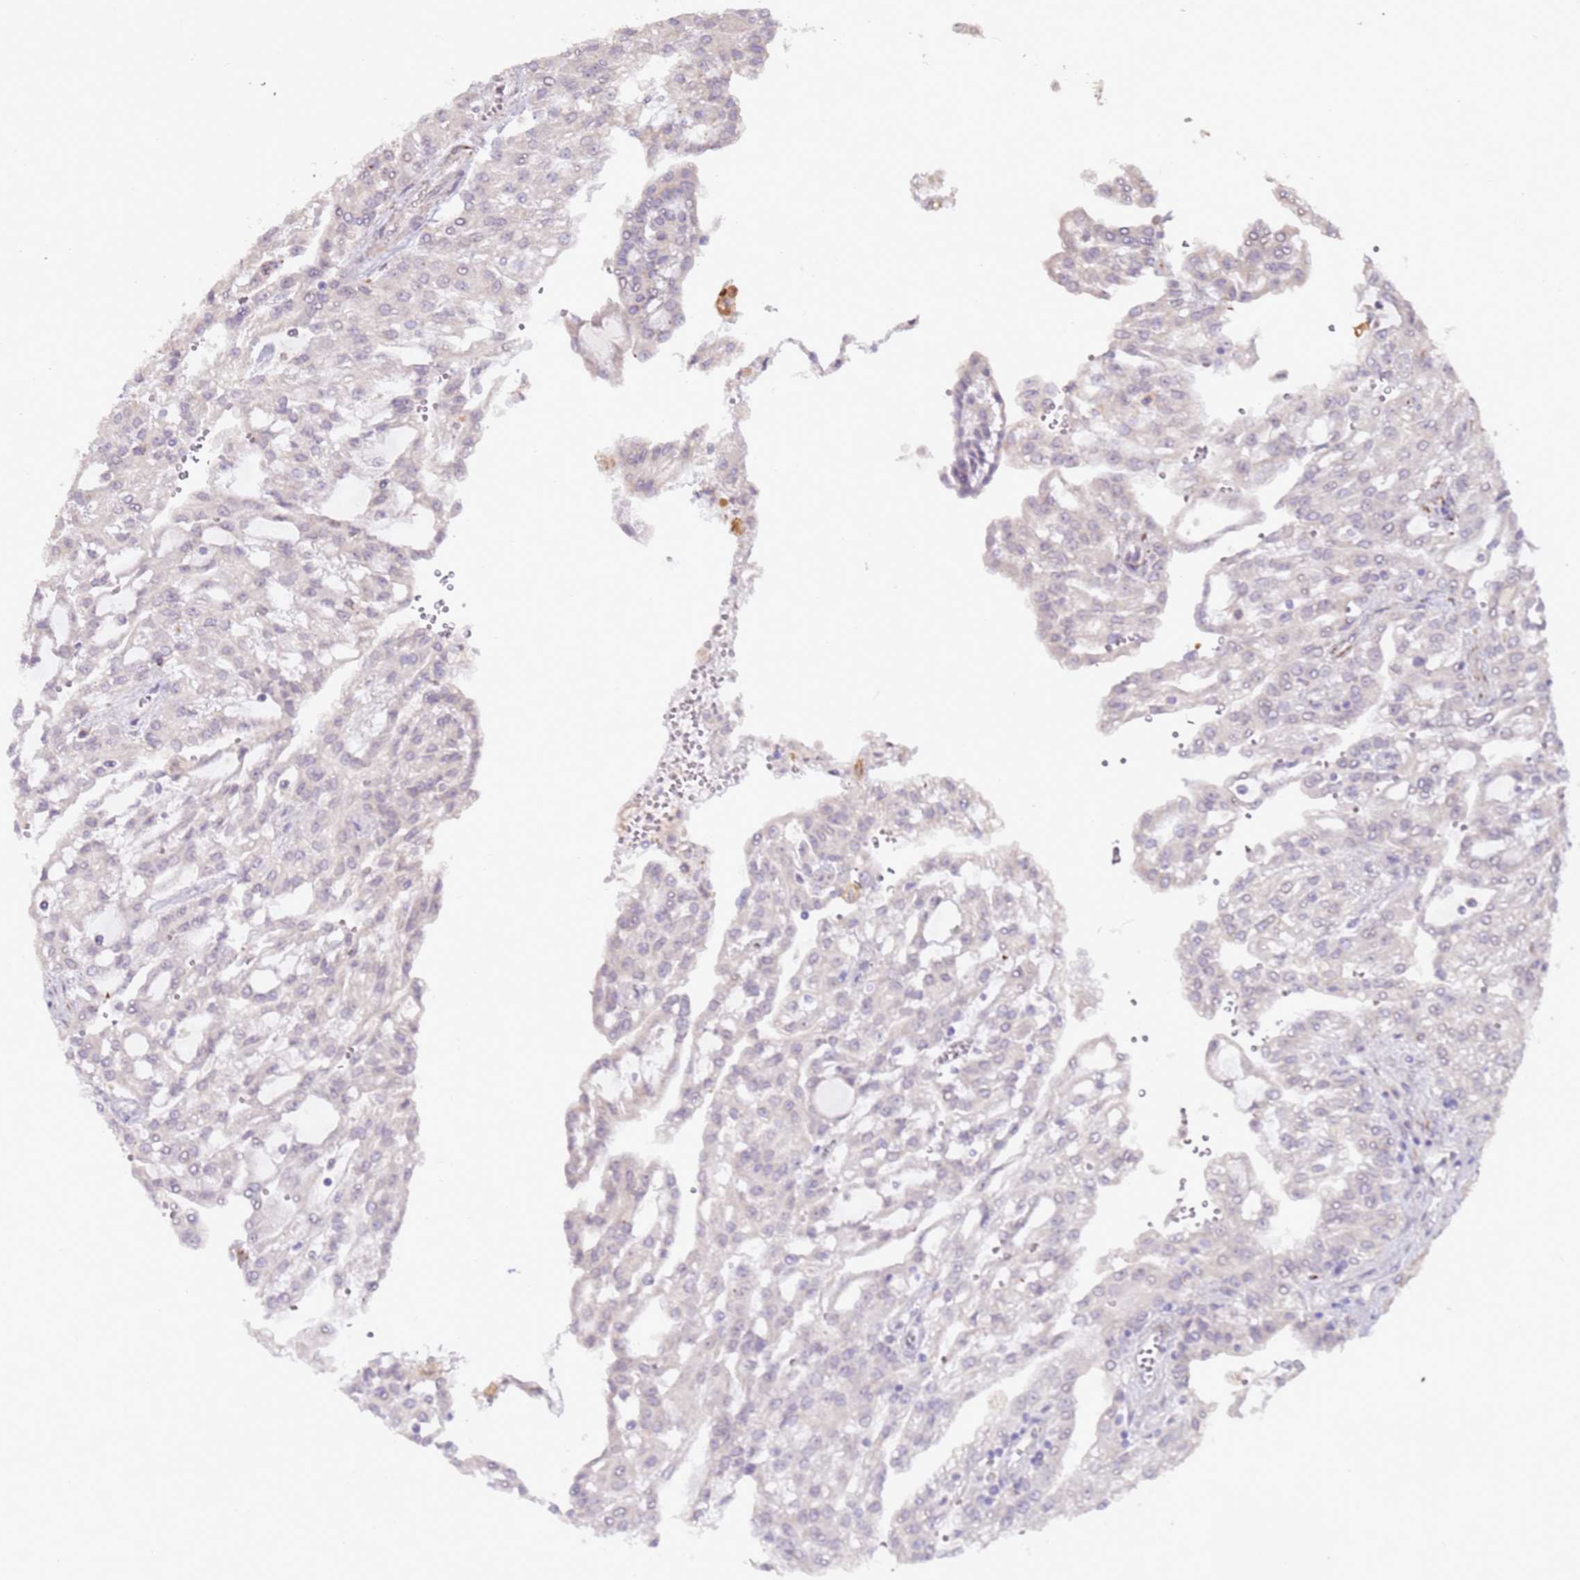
{"staining": {"intensity": "negative", "quantity": "none", "location": "none"}, "tissue": "renal cancer", "cell_type": "Tumor cells", "image_type": "cancer", "snomed": [{"axis": "morphology", "description": "Adenocarcinoma, NOS"}, {"axis": "topography", "description": "Kidney"}], "caption": "This is an IHC photomicrograph of adenocarcinoma (renal). There is no expression in tumor cells.", "gene": "LGI4", "patient": {"sex": "male", "age": 63}}